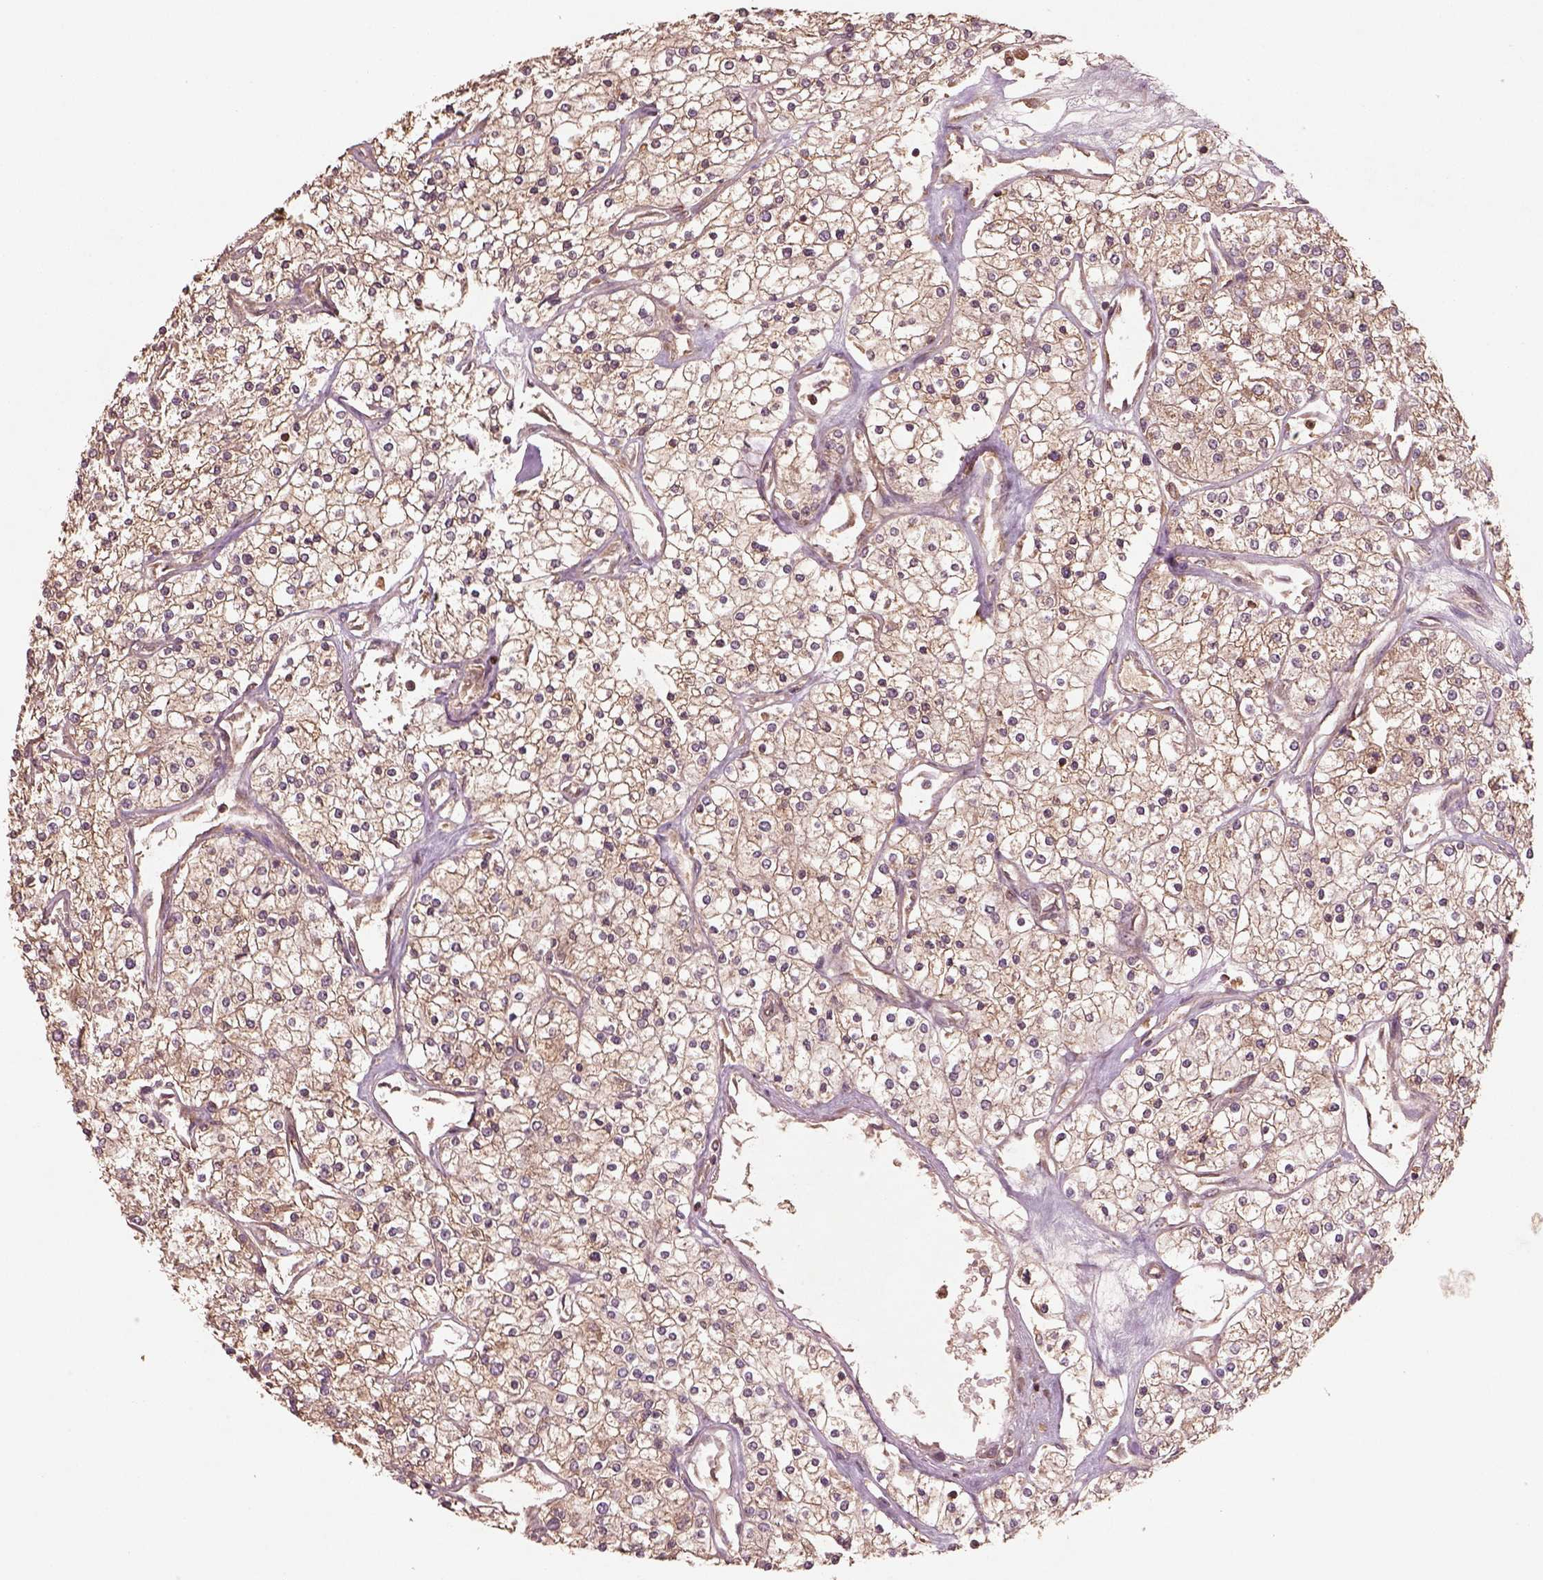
{"staining": {"intensity": "weak", "quantity": ">75%", "location": "cytoplasmic/membranous"}, "tissue": "renal cancer", "cell_type": "Tumor cells", "image_type": "cancer", "snomed": [{"axis": "morphology", "description": "Adenocarcinoma, NOS"}, {"axis": "topography", "description": "Kidney"}], "caption": "Immunohistochemistry (IHC) histopathology image of adenocarcinoma (renal) stained for a protein (brown), which reveals low levels of weak cytoplasmic/membranous positivity in about >75% of tumor cells.", "gene": "TRADD", "patient": {"sex": "male", "age": 80}}